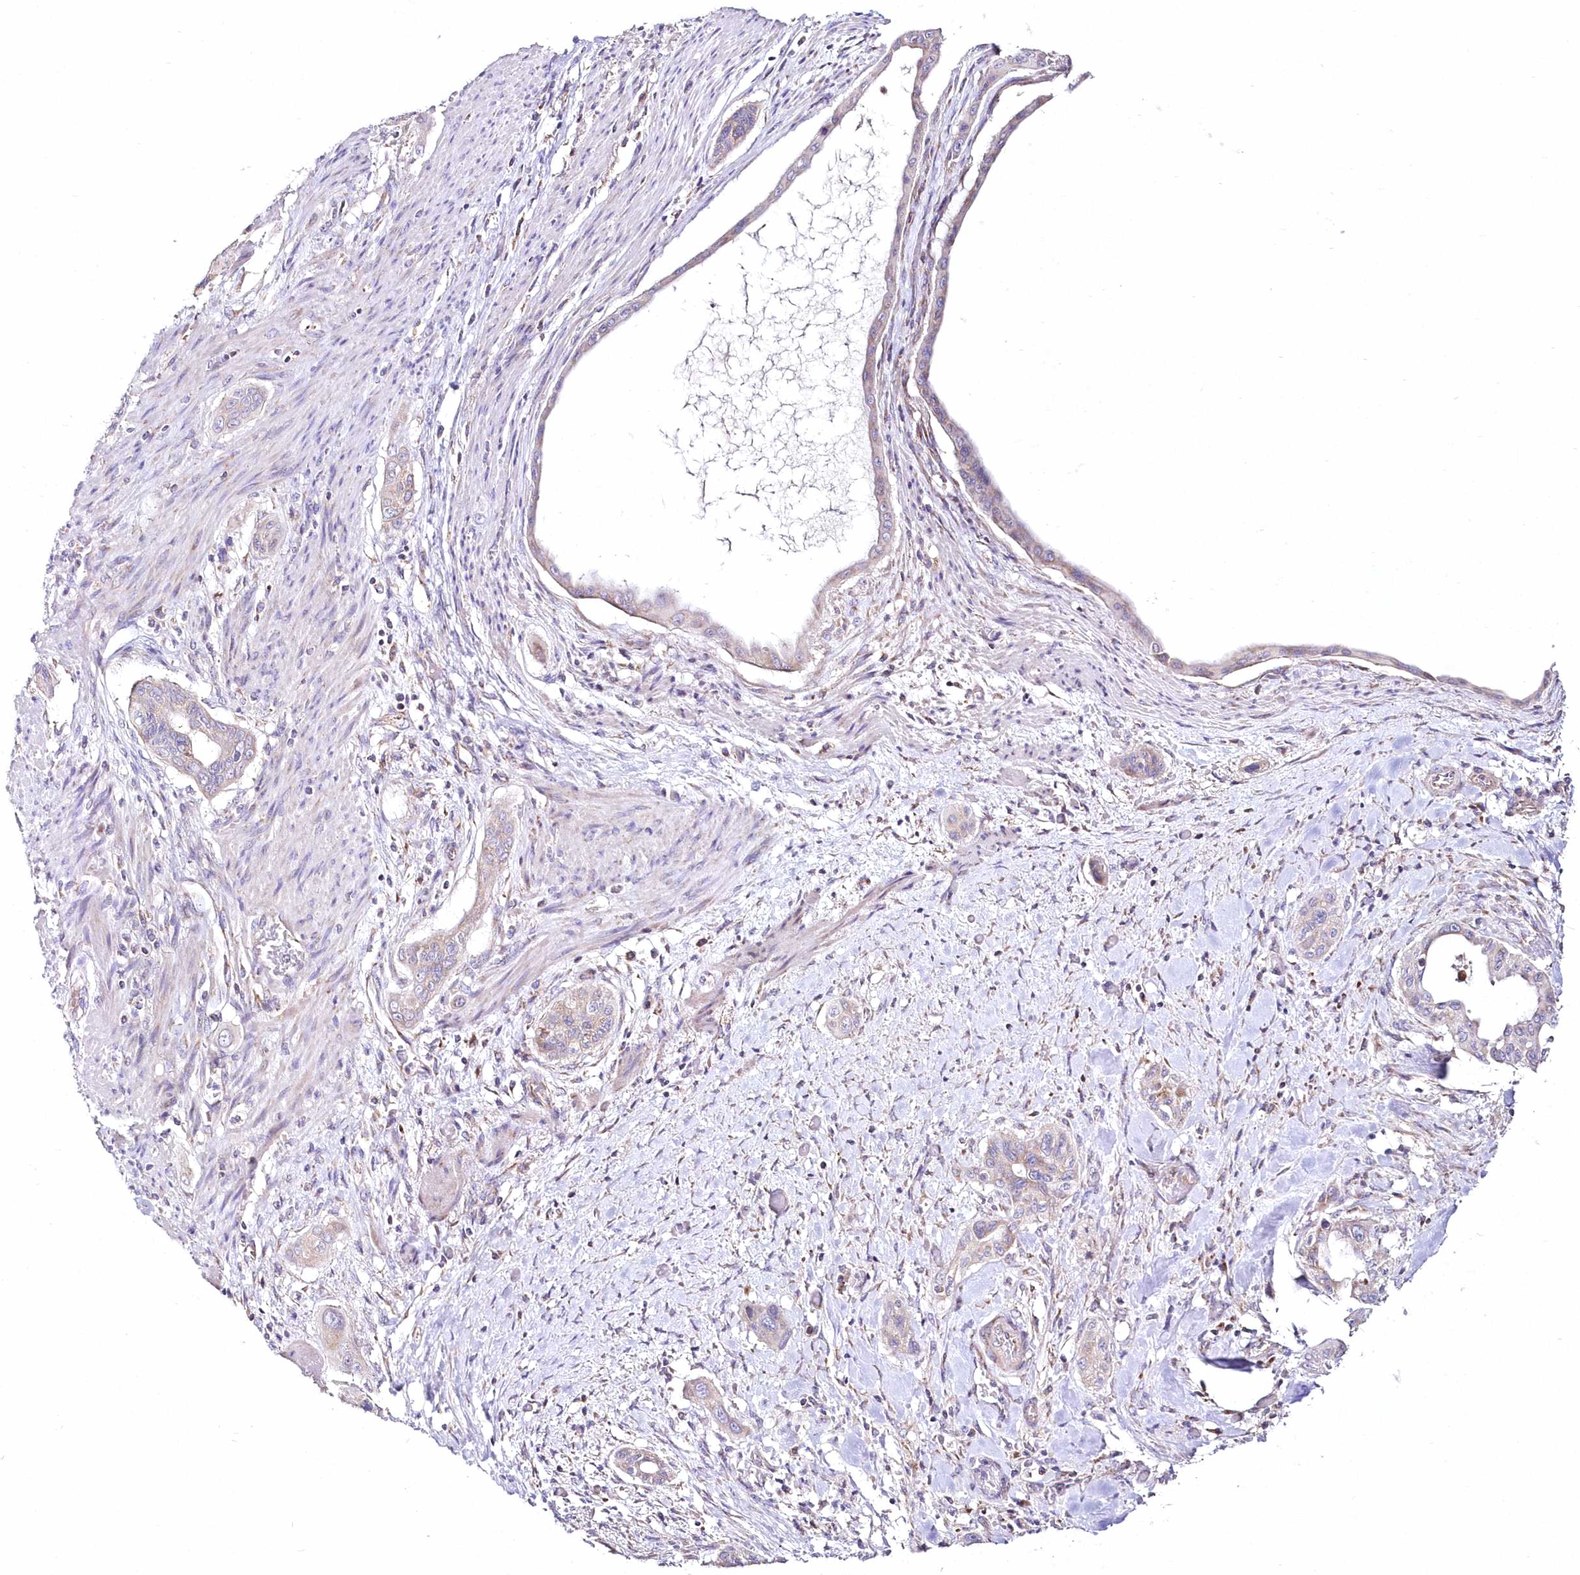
{"staining": {"intensity": "negative", "quantity": "none", "location": "none"}, "tissue": "pancreatic cancer", "cell_type": "Tumor cells", "image_type": "cancer", "snomed": [{"axis": "morphology", "description": "Adenocarcinoma, NOS"}, {"axis": "topography", "description": "Pancreas"}], "caption": "Pancreatic adenocarcinoma was stained to show a protein in brown. There is no significant staining in tumor cells. Nuclei are stained in blue.", "gene": "DNA2", "patient": {"sex": "male", "age": 77}}